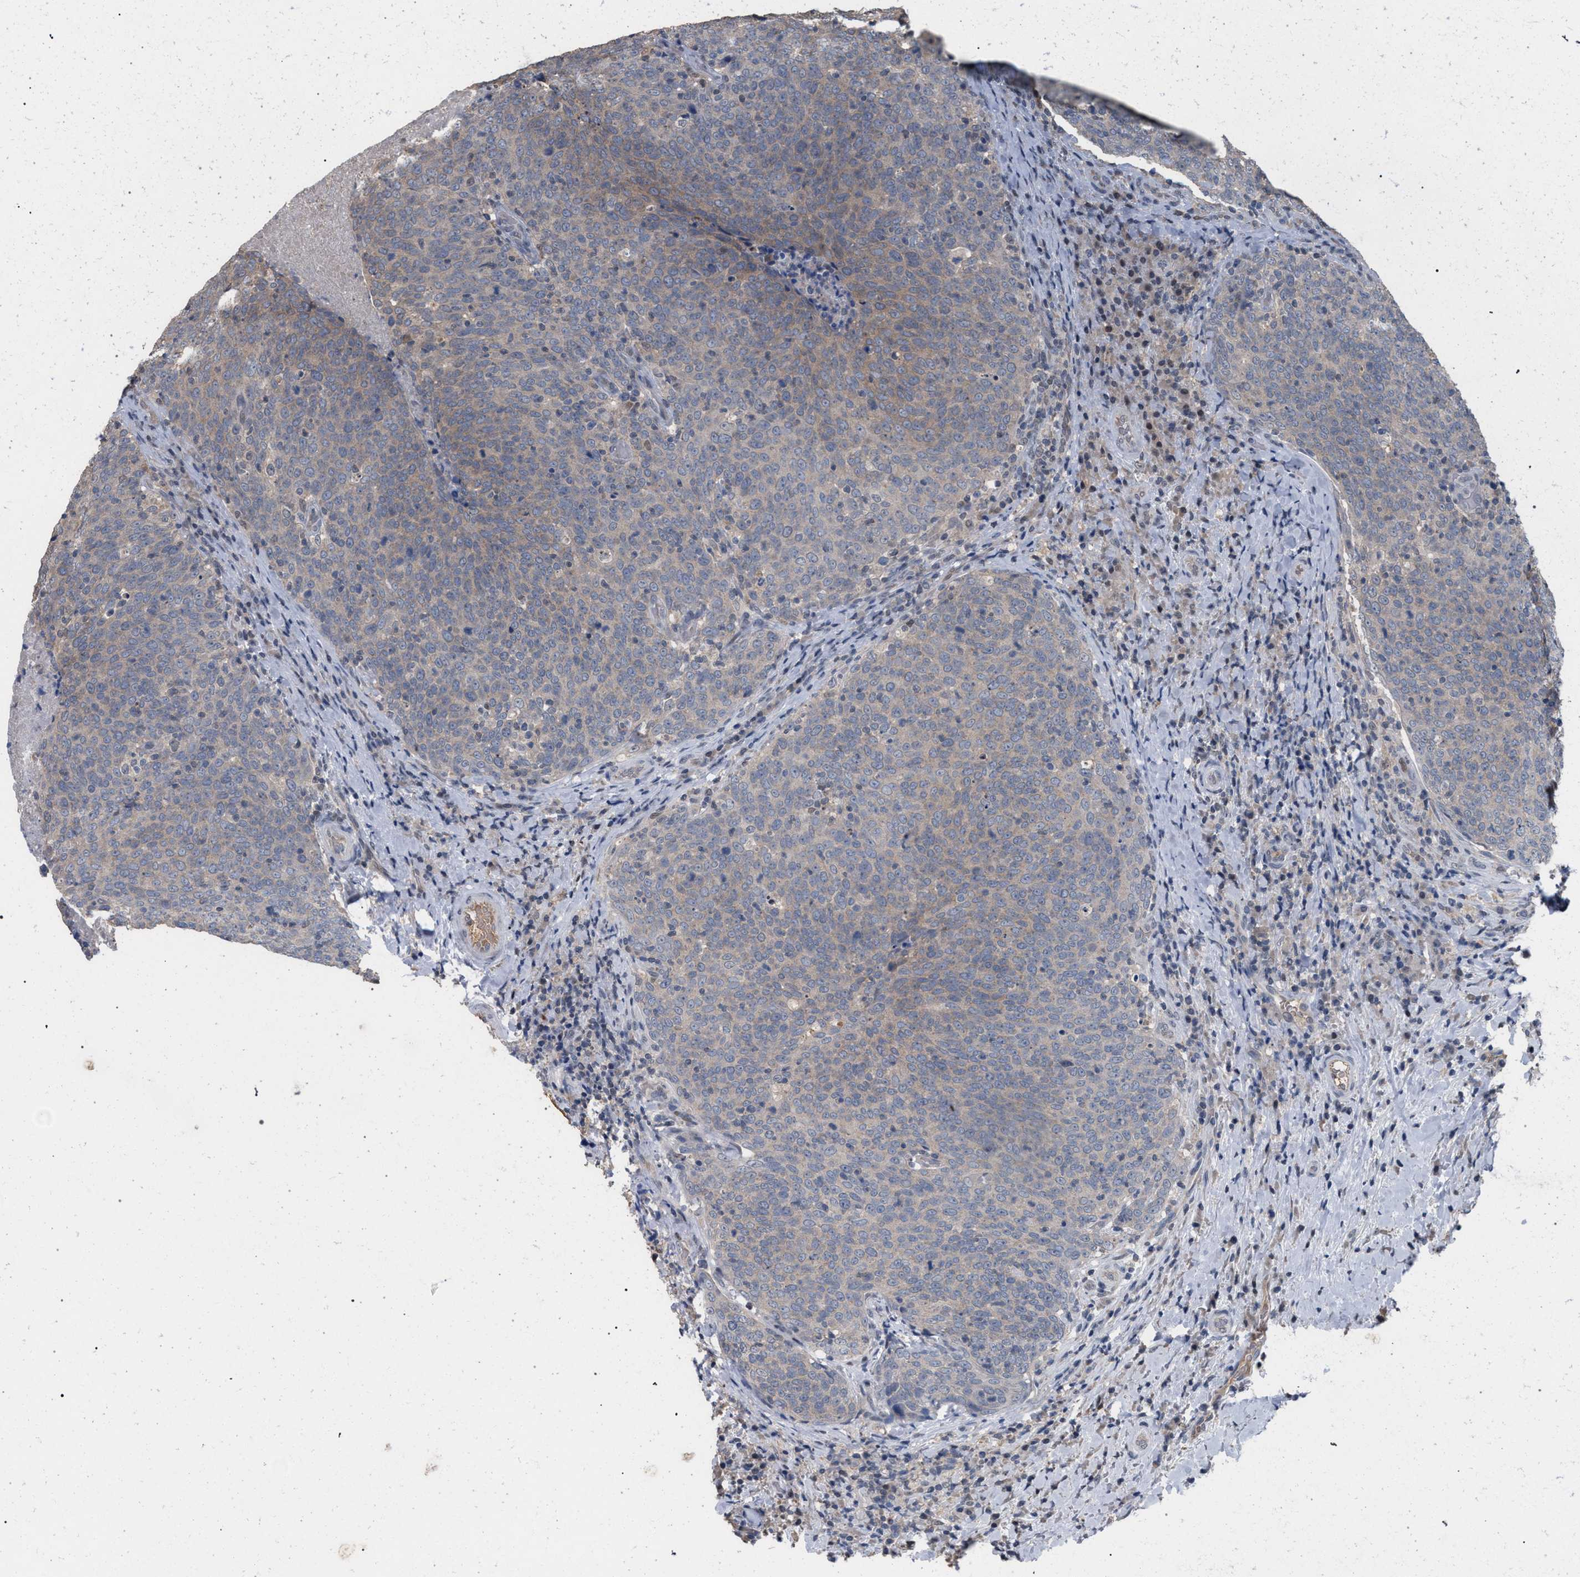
{"staining": {"intensity": "weak", "quantity": "25%-75%", "location": "cytoplasmic/membranous"}, "tissue": "head and neck cancer", "cell_type": "Tumor cells", "image_type": "cancer", "snomed": [{"axis": "morphology", "description": "Squamous cell carcinoma, NOS"}, {"axis": "morphology", "description": "Squamous cell carcinoma, metastatic, NOS"}, {"axis": "topography", "description": "Lymph node"}, {"axis": "topography", "description": "Head-Neck"}], "caption": "Immunohistochemical staining of human head and neck cancer (squamous cell carcinoma) reveals low levels of weak cytoplasmic/membranous positivity in approximately 25%-75% of tumor cells.", "gene": "TECPR1", "patient": {"sex": "male", "age": 62}}